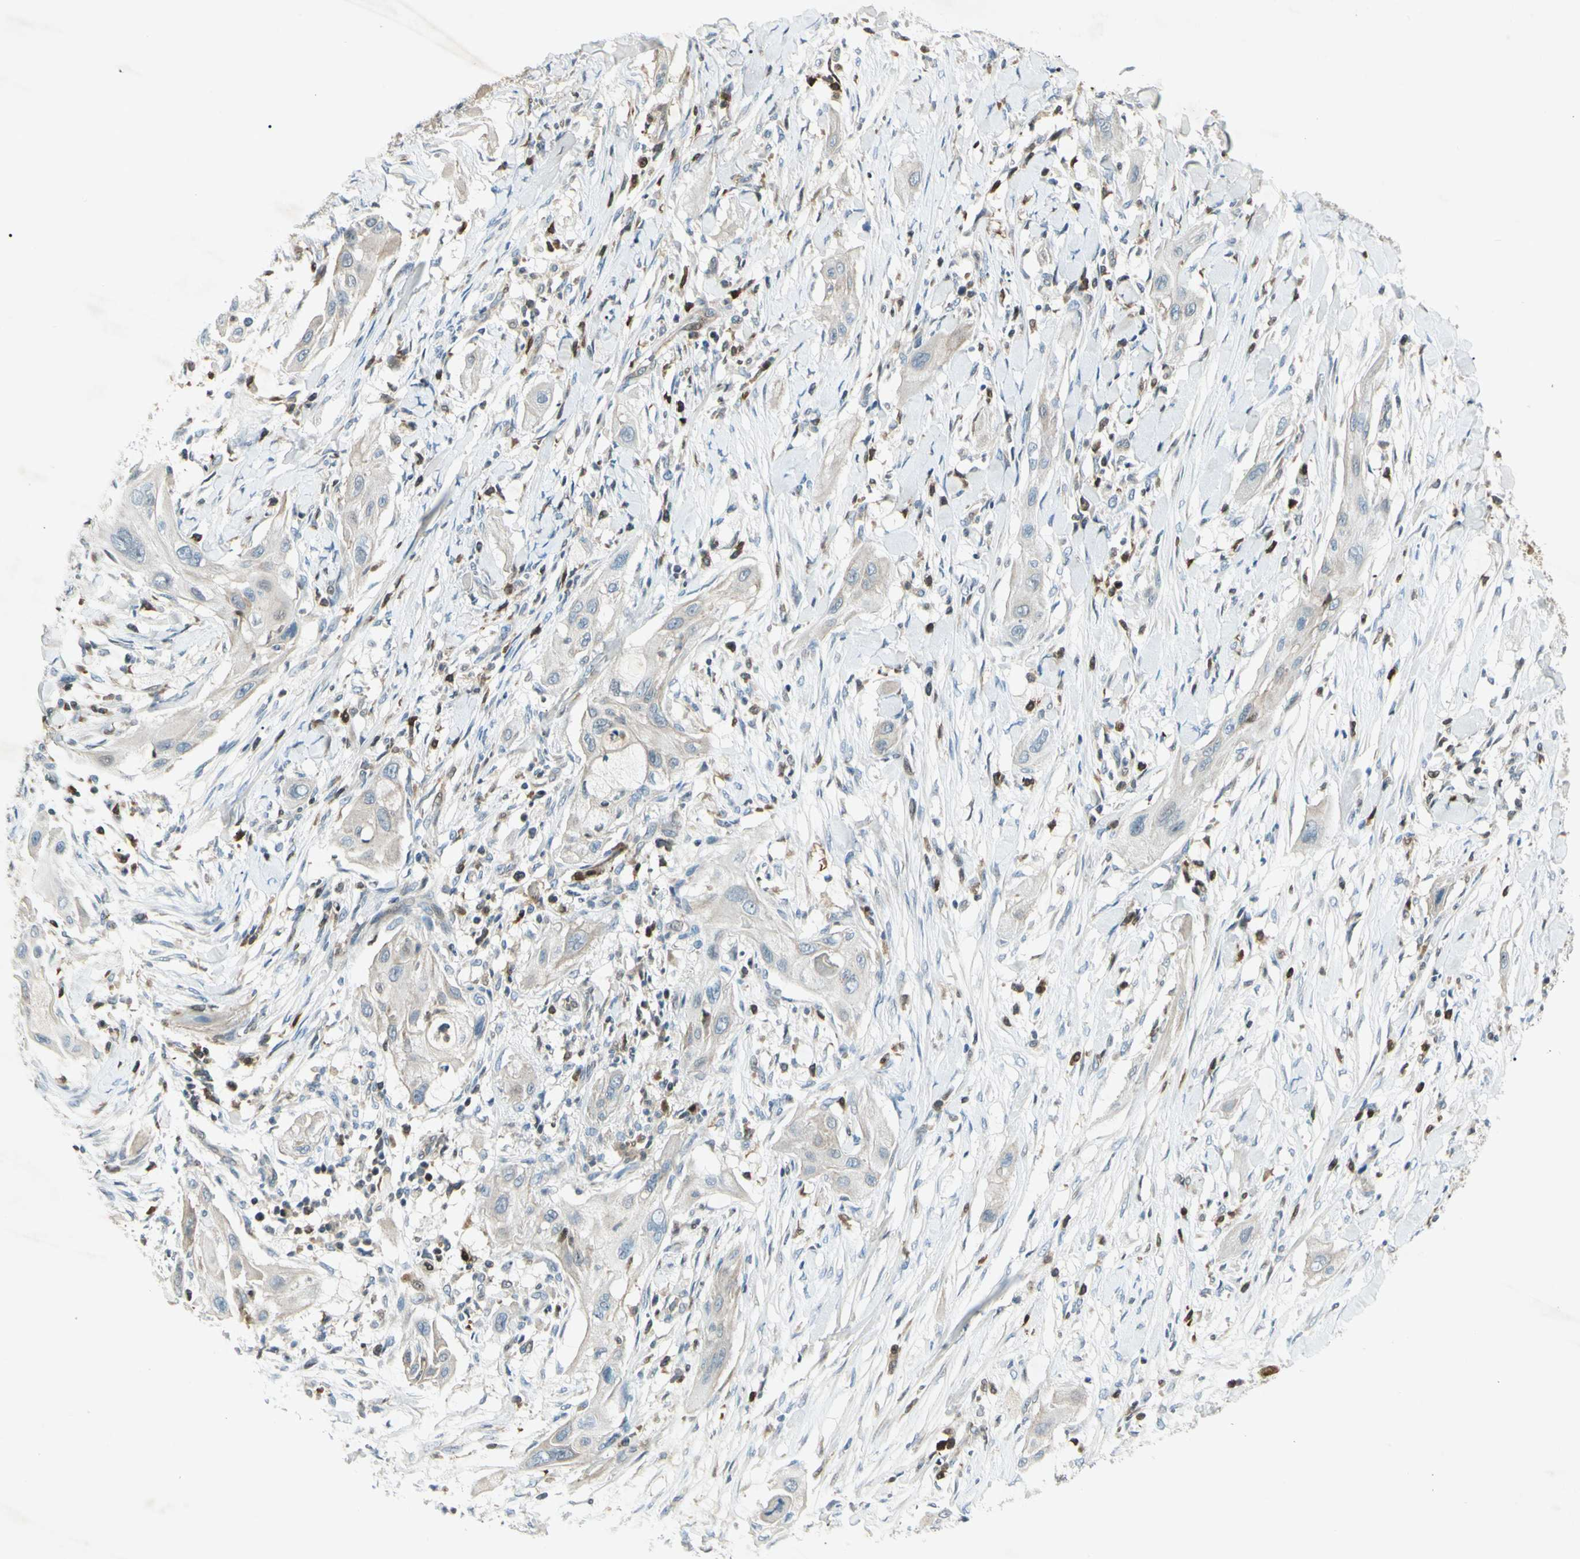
{"staining": {"intensity": "negative", "quantity": "none", "location": "none"}, "tissue": "lung cancer", "cell_type": "Tumor cells", "image_type": "cancer", "snomed": [{"axis": "morphology", "description": "Squamous cell carcinoma, NOS"}, {"axis": "topography", "description": "Lung"}], "caption": "IHC micrograph of squamous cell carcinoma (lung) stained for a protein (brown), which shows no staining in tumor cells.", "gene": "C1orf159", "patient": {"sex": "female", "age": 47}}